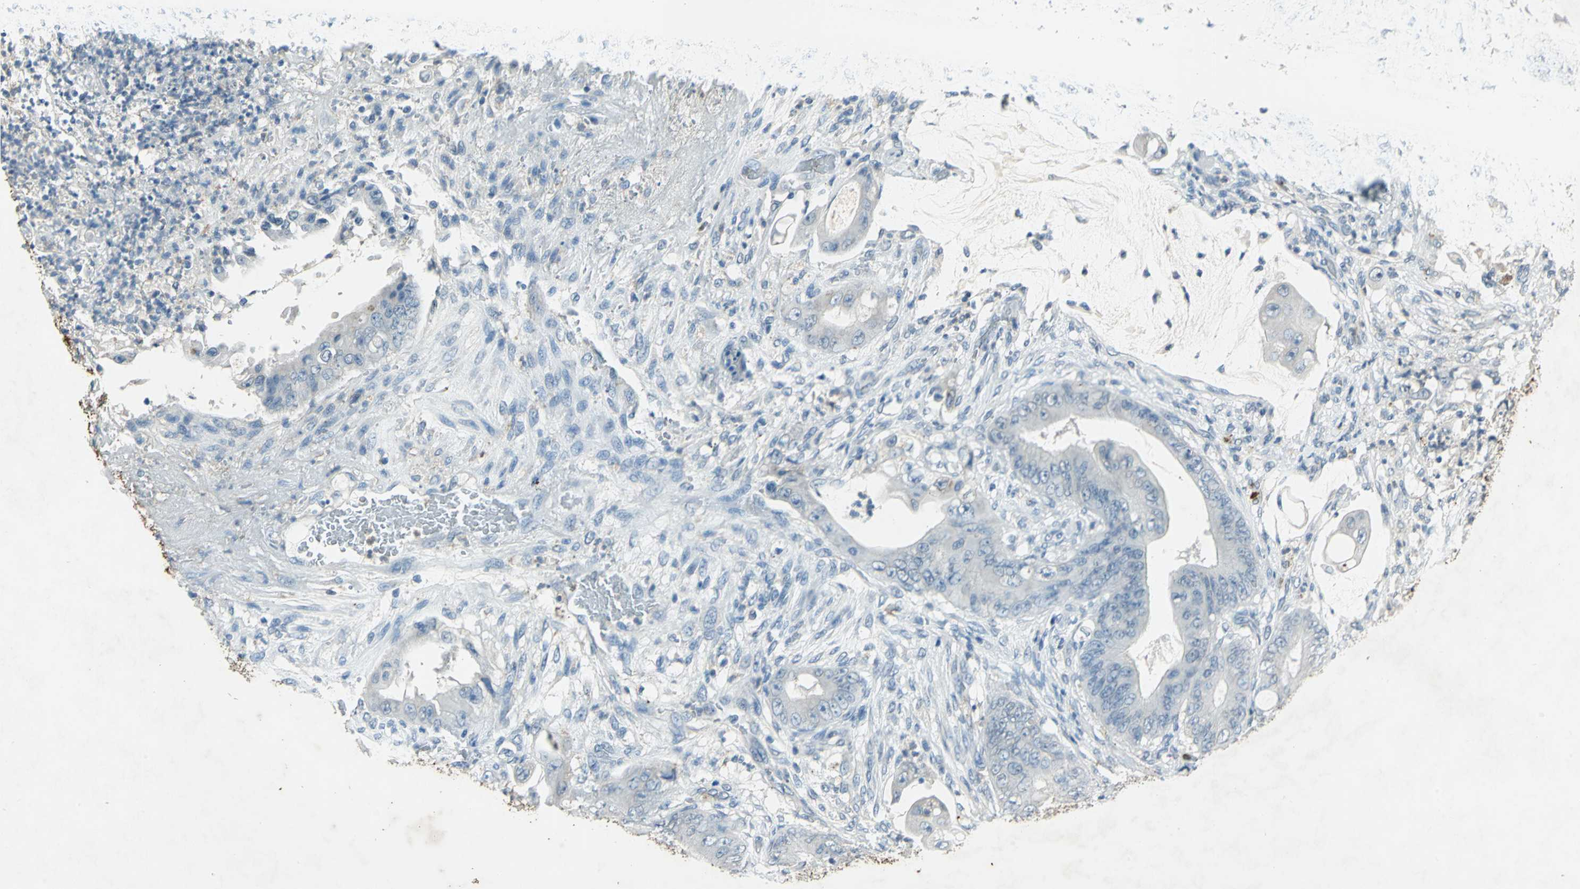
{"staining": {"intensity": "negative", "quantity": "none", "location": "none"}, "tissue": "stomach cancer", "cell_type": "Tumor cells", "image_type": "cancer", "snomed": [{"axis": "morphology", "description": "Adenocarcinoma, NOS"}, {"axis": "topography", "description": "Stomach"}], "caption": "The histopathology image exhibits no staining of tumor cells in stomach adenocarcinoma.", "gene": "CAMK2B", "patient": {"sex": "female", "age": 73}}